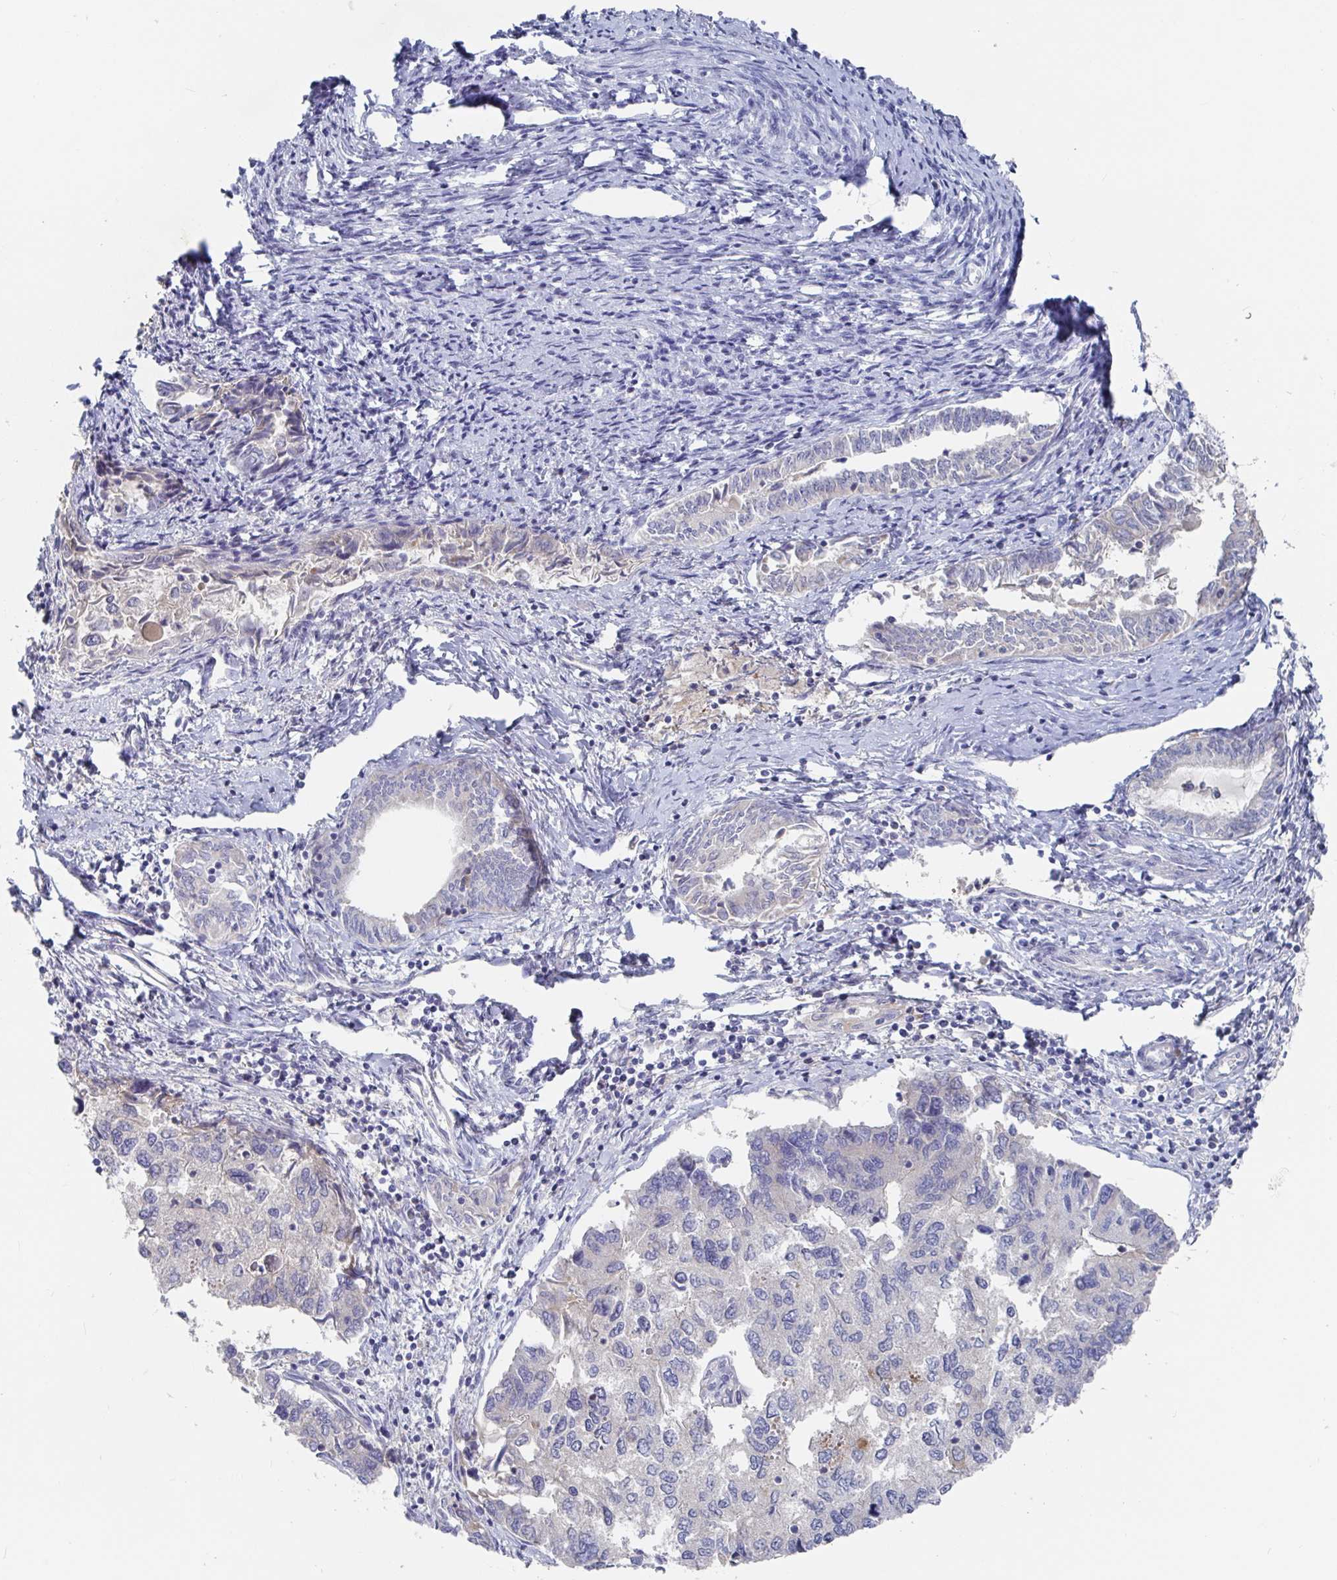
{"staining": {"intensity": "negative", "quantity": "none", "location": "none"}, "tissue": "endometrial cancer", "cell_type": "Tumor cells", "image_type": "cancer", "snomed": [{"axis": "morphology", "description": "Carcinoma, NOS"}, {"axis": "topography", "description": "Uterus"}], "caption": "Tumor cells show no significant protein positivity in endometrial carcinoma.", "gene": "GPR148", "patient": {"sex": "female", "age": 76}}